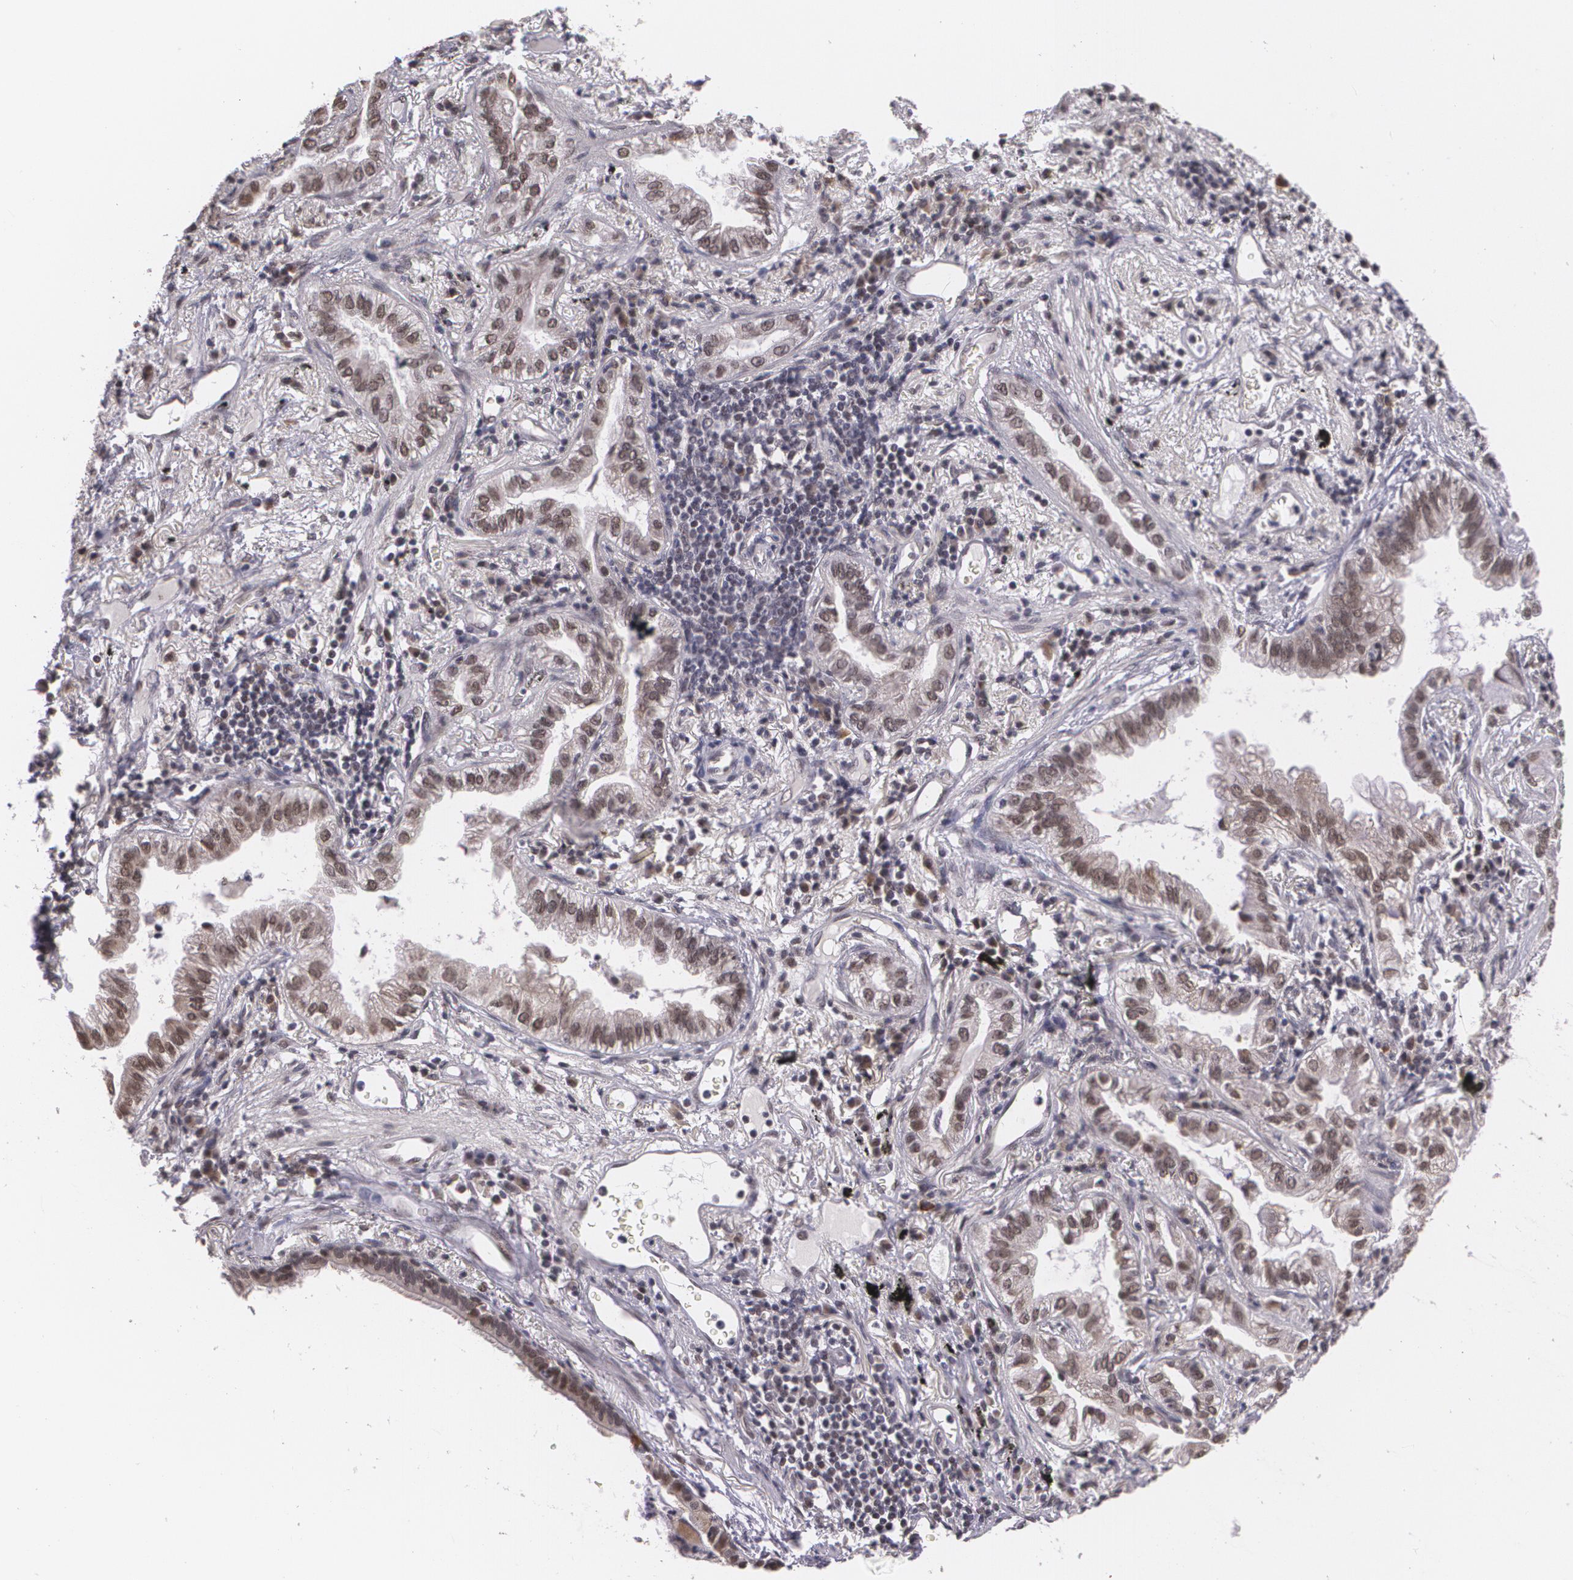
{"staining": {"intensity": "weak", "quantity": ">75%", "location": "cytoplasmic/membranous,nuclear"}, "tissue": "lung cancer", "cell_type": "Tumor cells", "image_type": "cancer", "snomed": [{"axis": "morphology", "description": "Adenocarcinoma, NOS"}, {"axis": "topography", "description": "Lung"}], "caption": "A low amount of weak cytoplasmic/membranous and nuclear expression is seen in approximately >75% of tumor cells in lung cancer (adenocarcinoma) tissue. (DAB = brown stain, brightfield microscopy at high magnification).", "gene": "ALX1", "patient": {"sex": "female", "age": 50}}